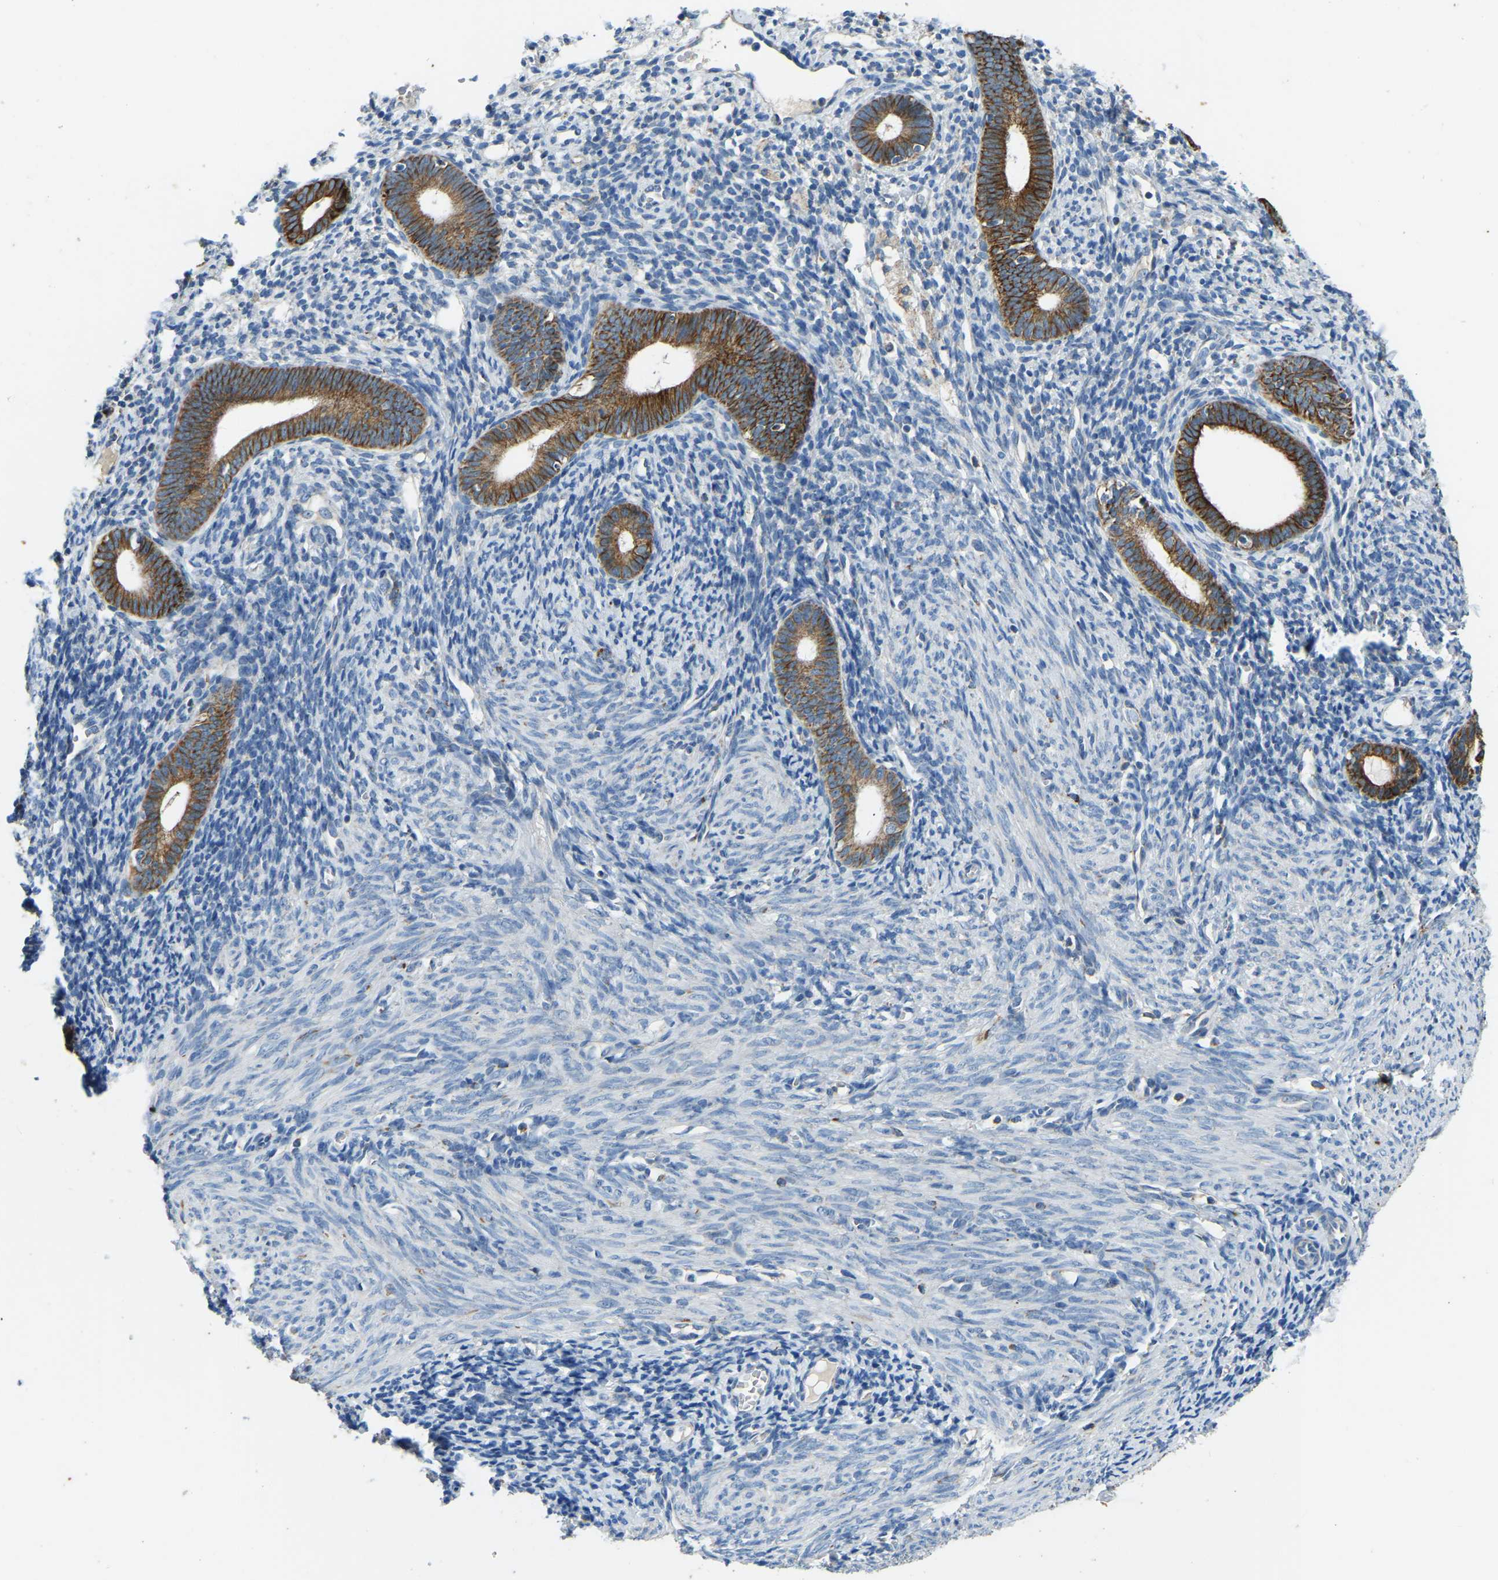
{"staining": {"intensity": "negative", "quantity": "none", "location": "none"}, "tissue": "endometrium", "cell_type": "Cells in endometrial stroma", "image_type": "normal", "snomed": [{"axis": "morphology", "description": "Normal tissue, NOS"}, {"axis": "morphology", "description": "Adenocarcinoma, NOS"}, {"axis": "topography", "description": "Endometrium"}], "caption": "DAB immunohistochemical staining of normal endometrium exhibits no significant positivity in cells in endometrial stroma.", "gene": "ZNF200", "patient": {"sex": "female", "age": 57}}